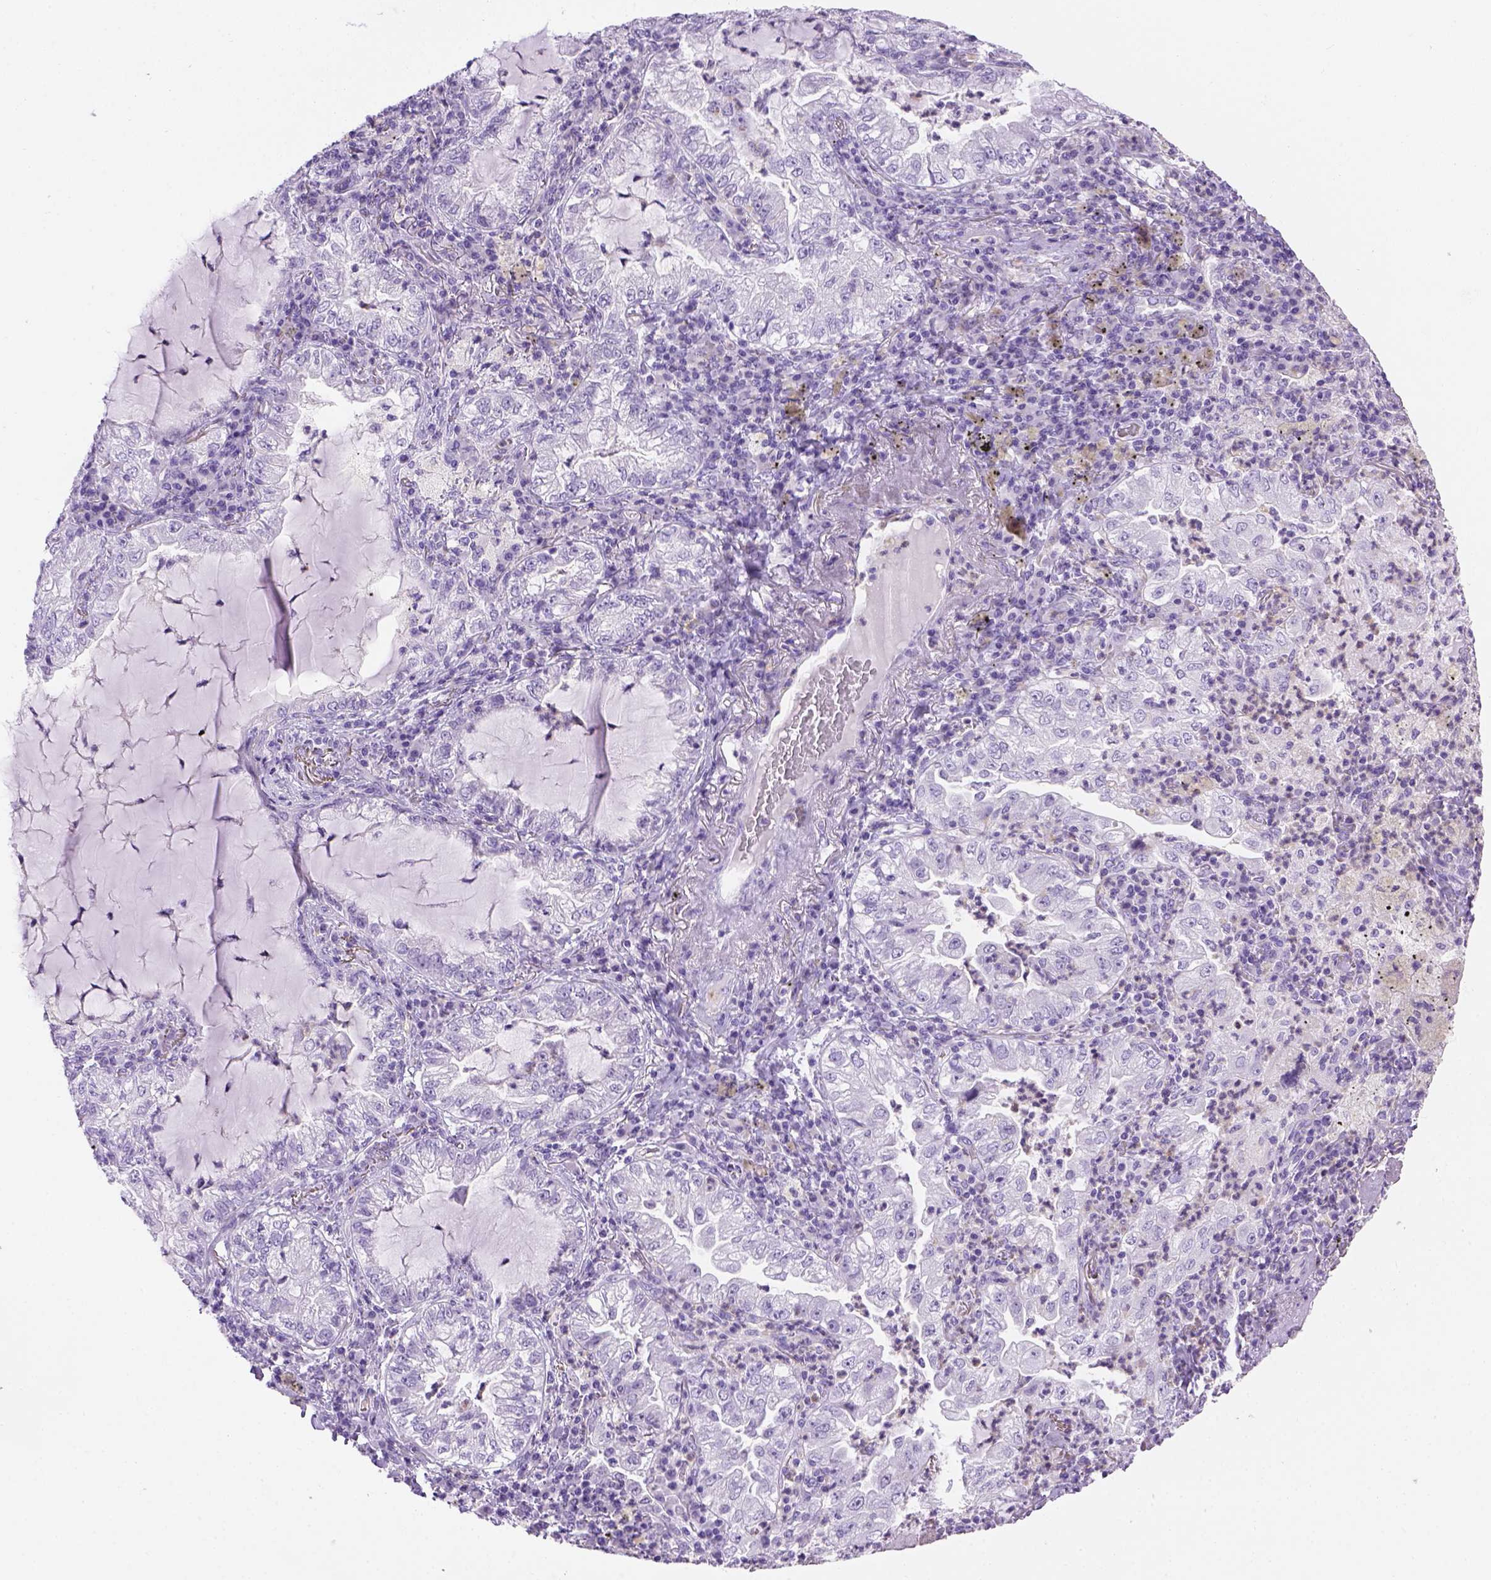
{"staining": {"intensity": "negative", "quantity": "none", "location": "none"}, "tissue": "lung cancer", "cell_type": "Tumor cells", "image_type": "cancer", "snomed": [{"axis": "morphology", "description": "Adenocarcinoma, NOS"}, {"axis": "topography", "description": "Lung"}], "caption": "There is no significant staining in tumor cells of lung adenocarcinoma.", "gene": "TMEM38A", "patient": {"sex": "female", "age": 73}}